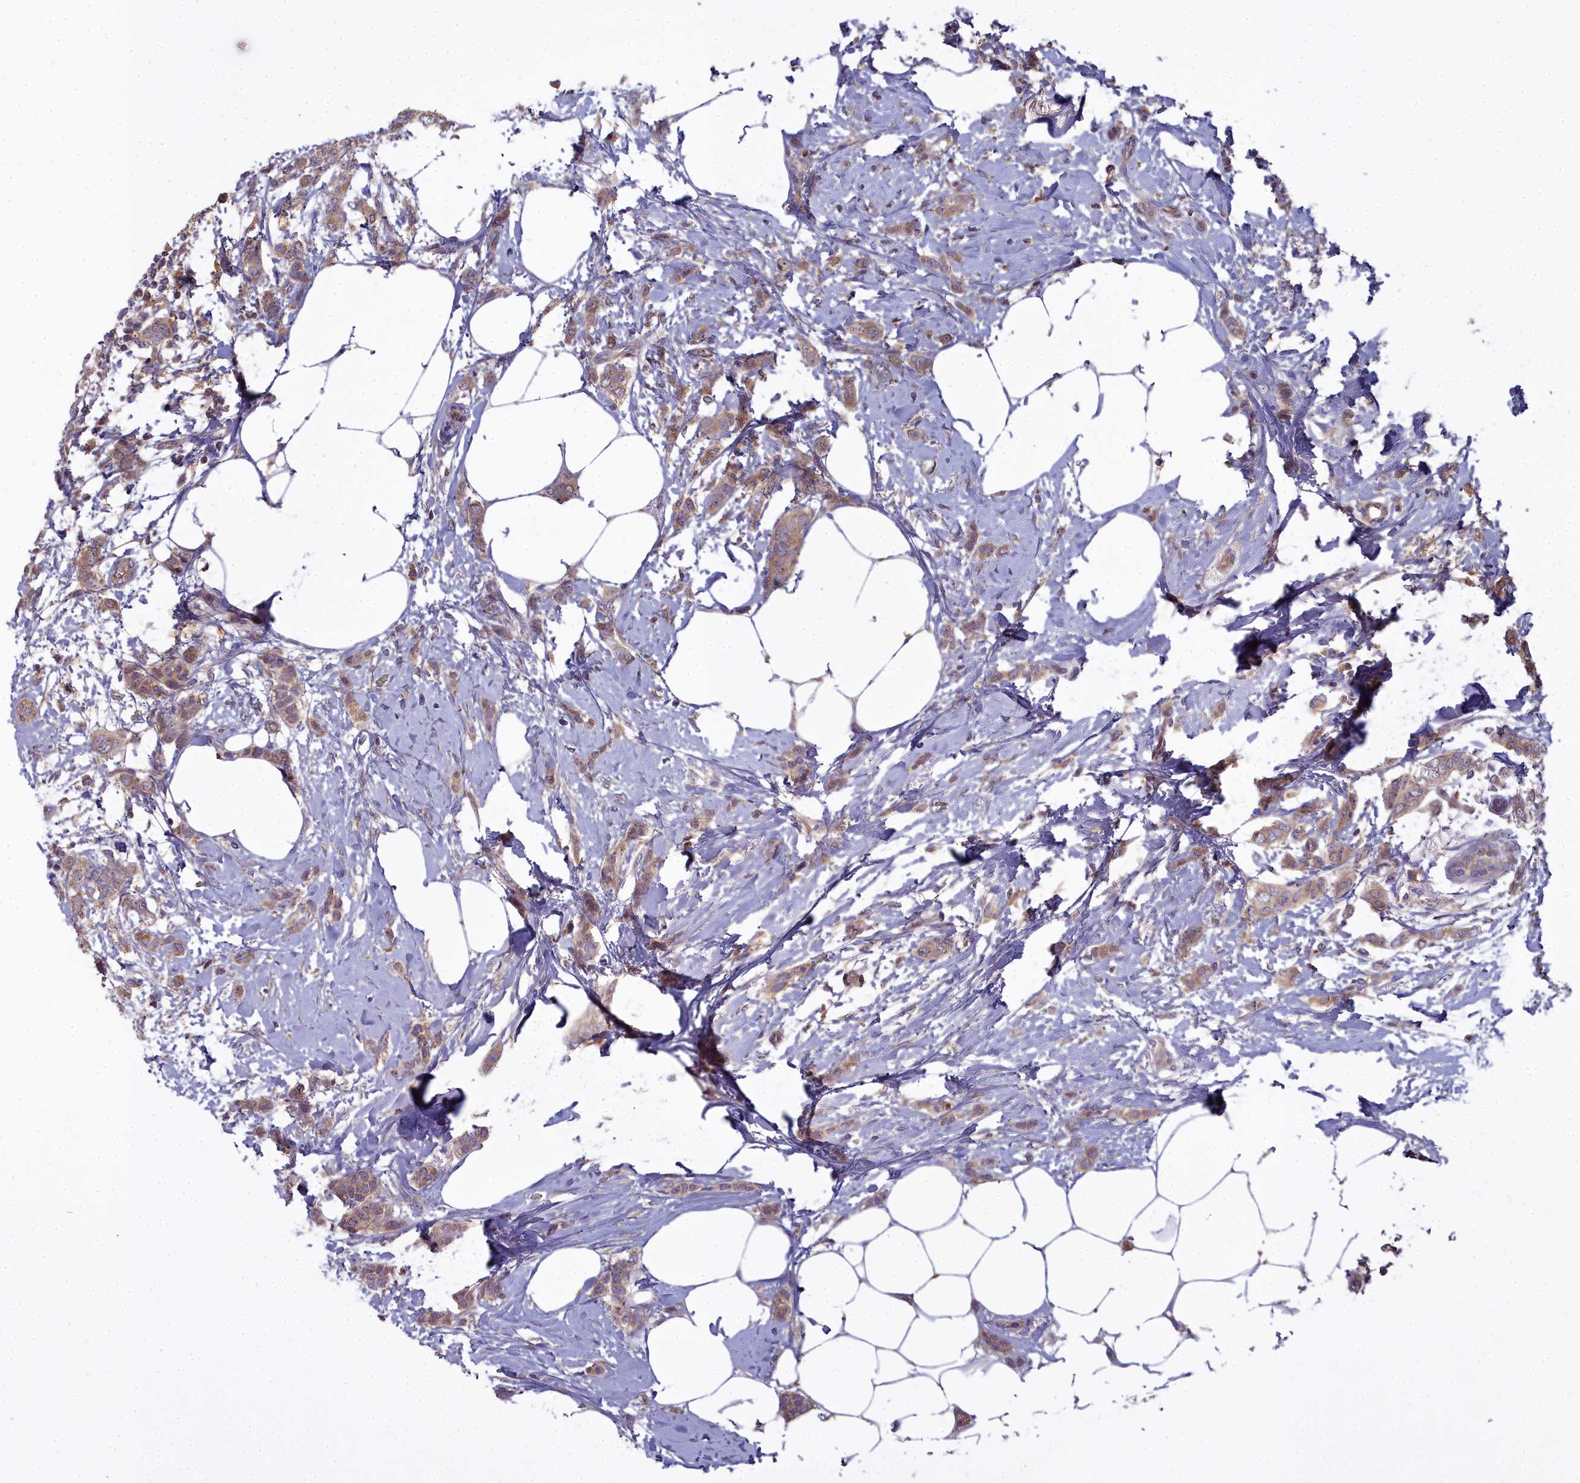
{"staining": {"intensity": "moderate", "quantity": ">75%", "location": "cytoplasmic/membranous"}, "tissue": "breast cancer", "cell_type": "Tumor cells", "image_type": "cancer", "snomed": [{"axis": "morphology", "description": "Duct carcinoma"}, {"axis": "topography", "description": "Breast"}], "caption": "A photomicrograph showing moderate cytoplasmic/membranous staining in approximately >75% of tumor cells in breast cancer, as visualized by brown immunohistochemical staining.", "gene": "CCDC167", "patient": {"sex": "female", "age": 72}}